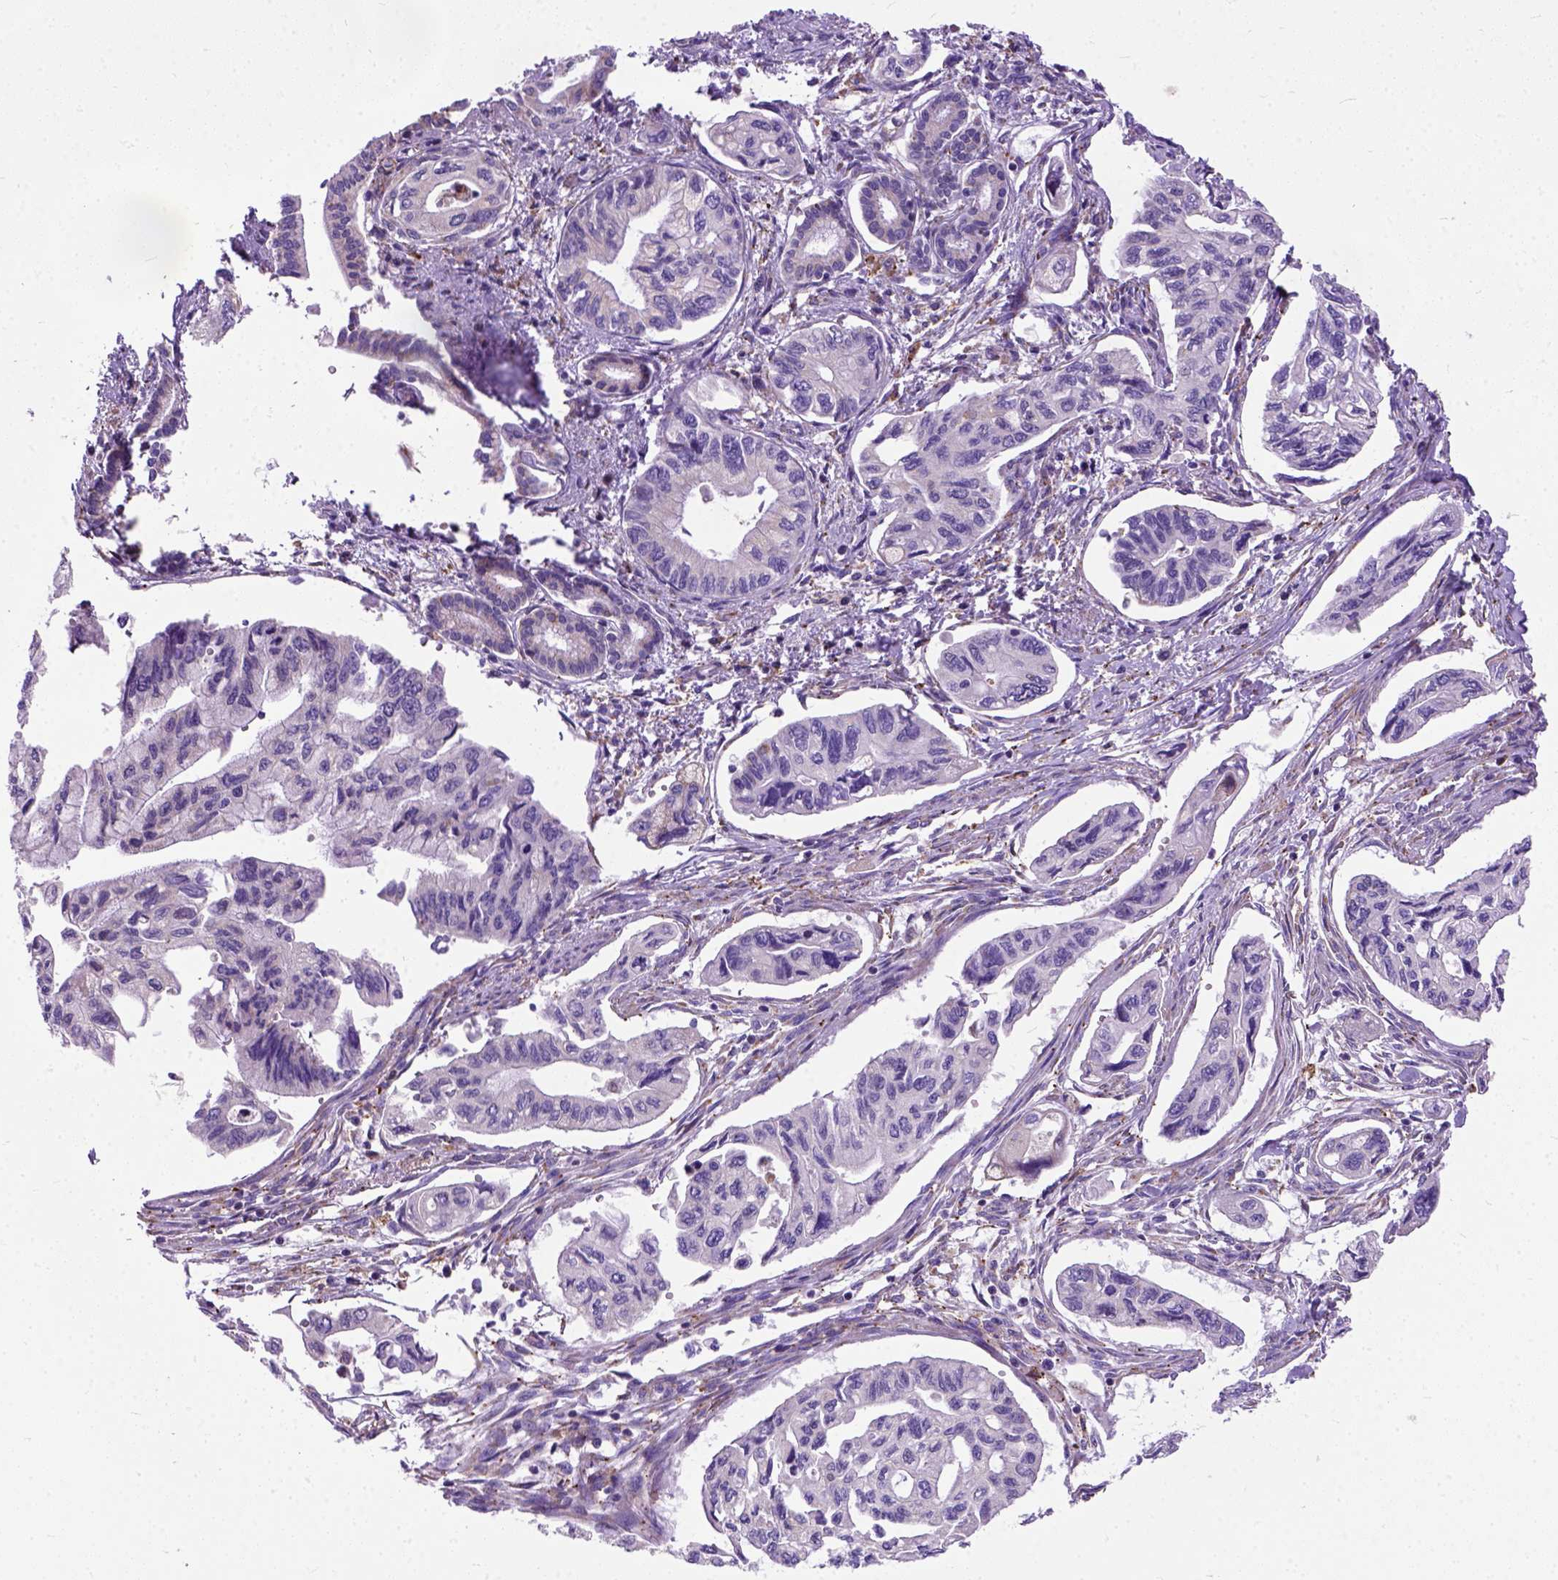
{"staining": {"intensity": "negative", "quantity": "none", "location": "none"}, "tissue": "pancreatic cancer", "cell_type": "Tumor cells", "image_type": "cancer", "snomed": [{"axis": "morphology", "description": "Adenocarcinoma, NOS"}, {"axis": "topography", "description": "Pancreas"}], "caption": "Human pancreatic adenocarcinoma stained for a protein using IHC displays no positivity in tumor cells.", "gene": "PLK4", "patient": {"sex": "female", "age": 76}}